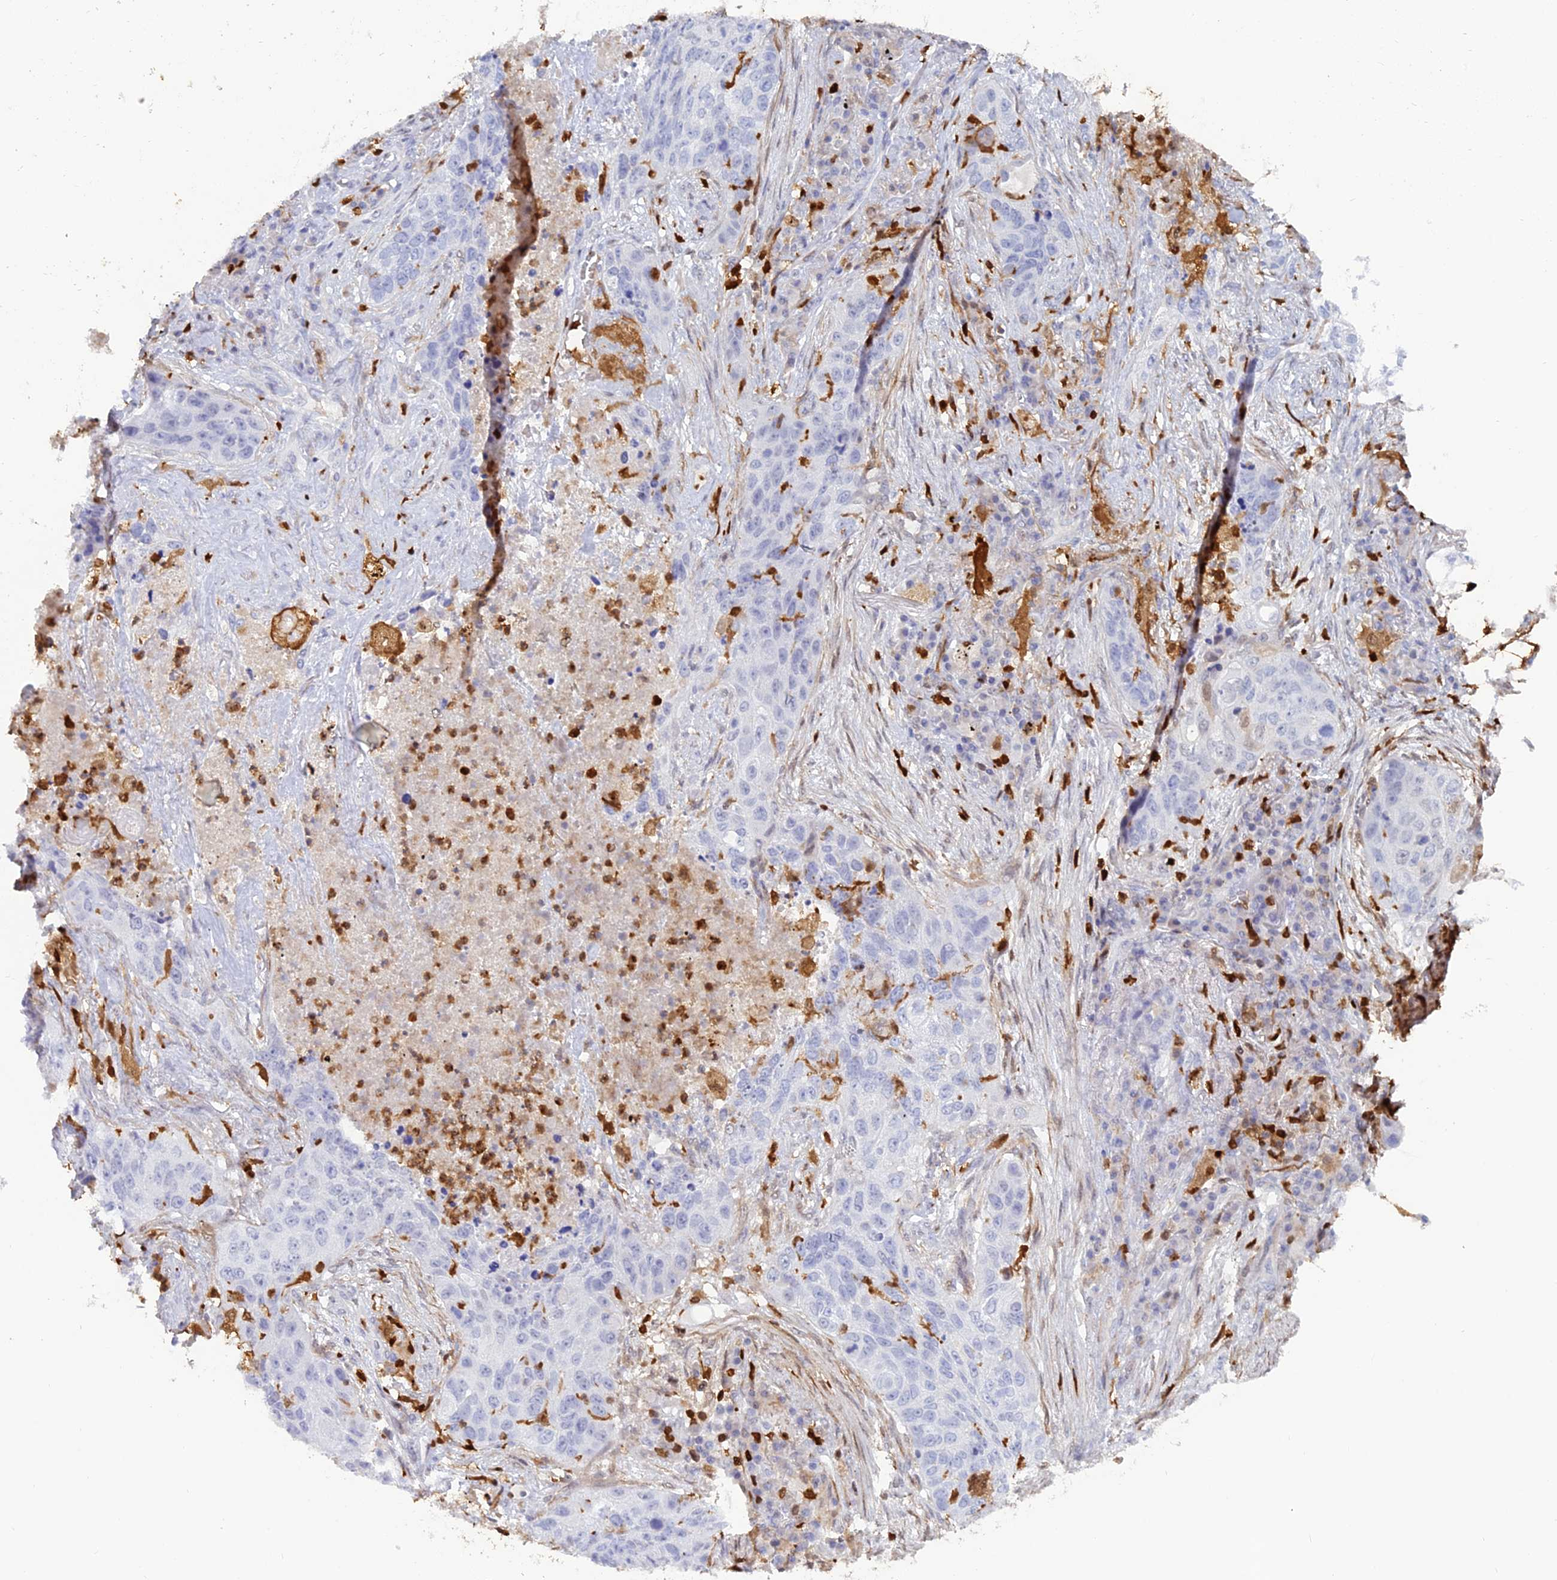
{"staining": {"intensity": "negative", "quantity": "none", "location": "none"}, "tissue": "lung cancer", "cell_type": "Tumor cells", "image_type": "cancer", "snomed": [{"axis": "morphology", "description": "Squamous cell carcinoma, NOS"}, {"axis": "topography", "description": "Lung"}], "caption": "The immunohistochemistry (IHC) image has no significant positivity in tumor cells of lung cancer (squamous cell carcinoma) tissue.", "gene": "PGBD4", "patient": {"sex": "female", "age": 63}}